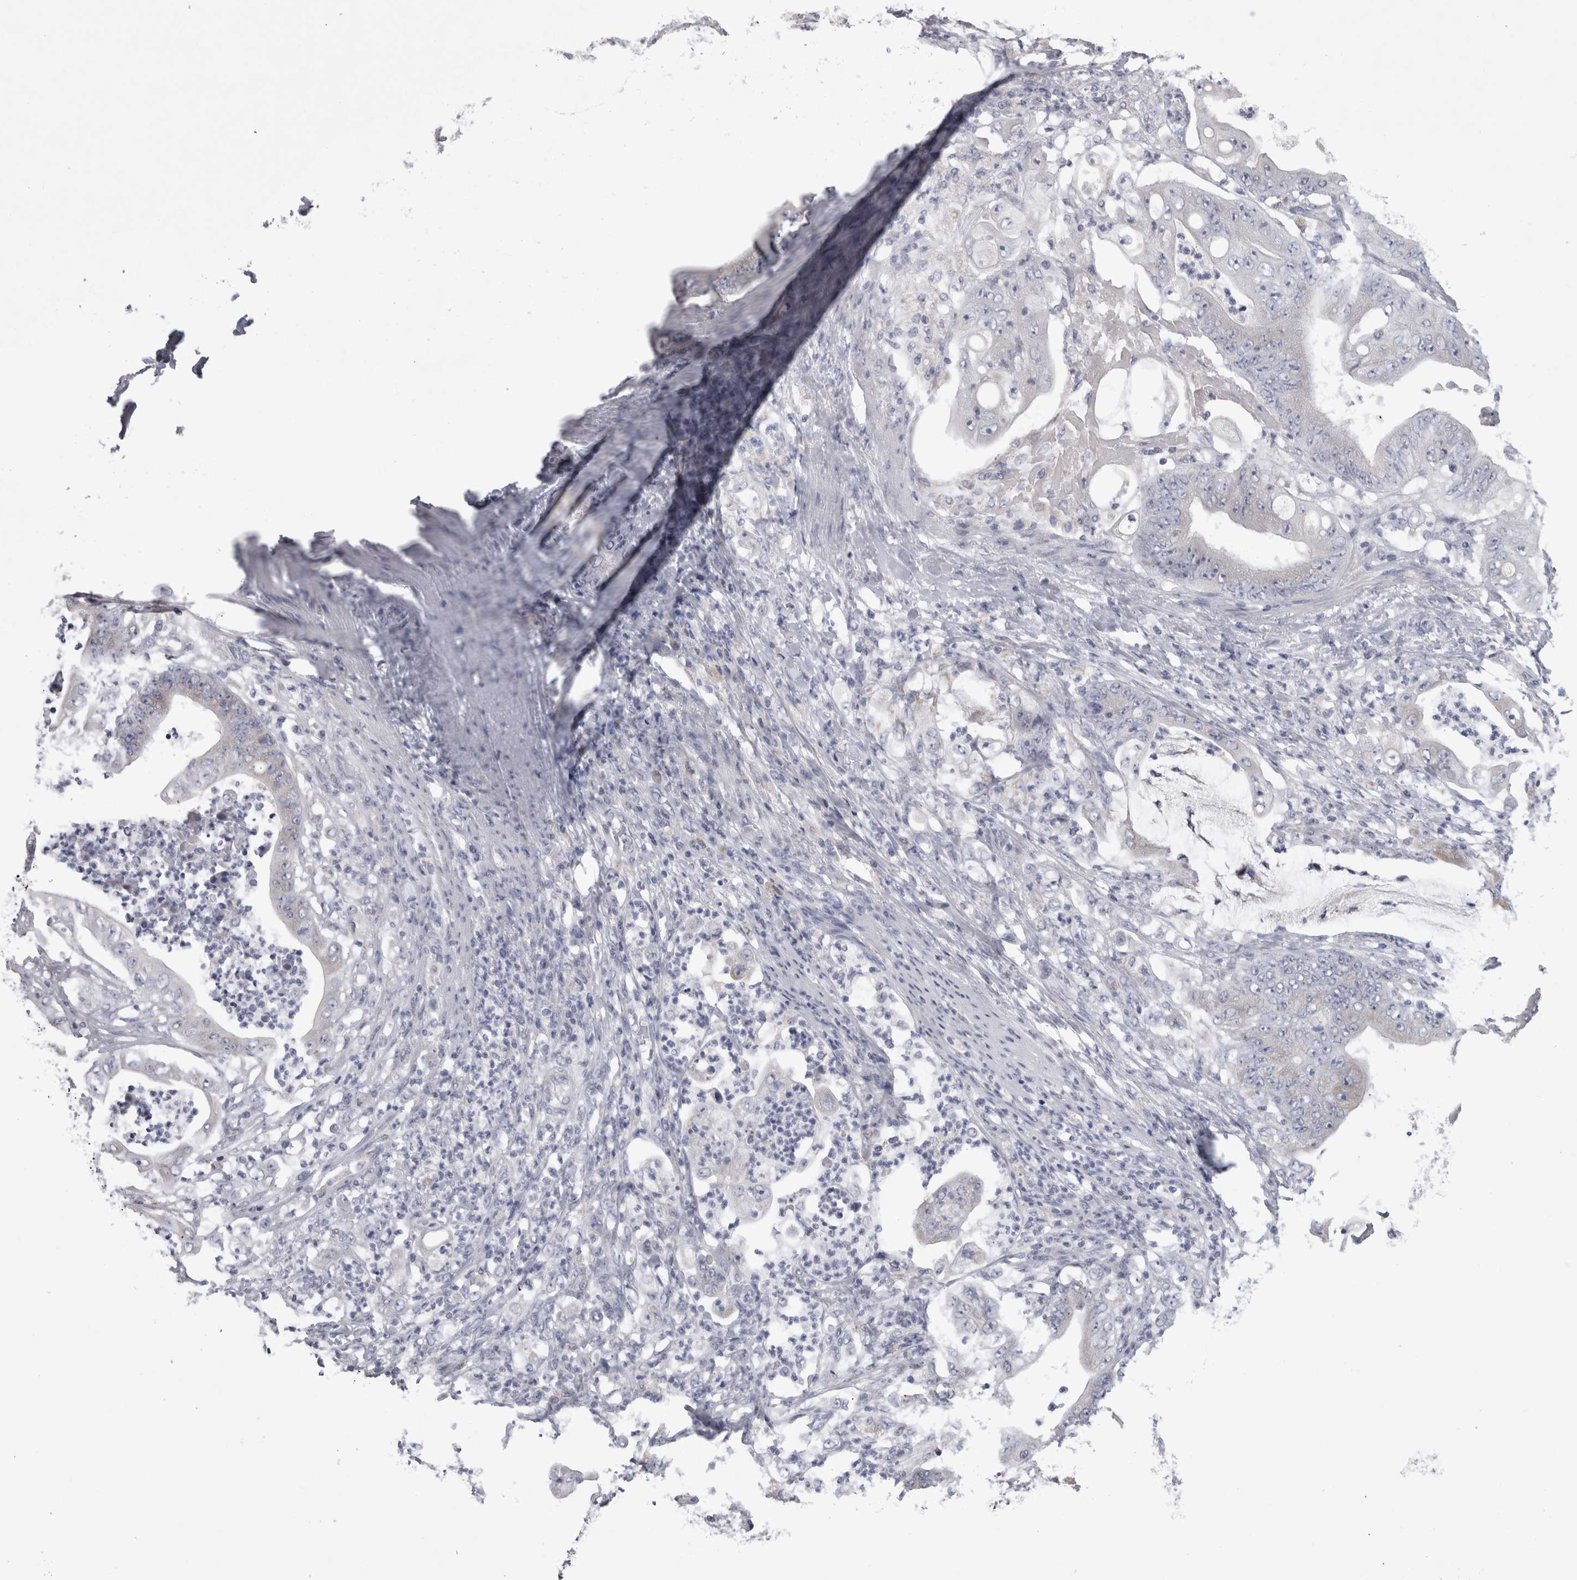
{"staining": {"intensity": "negative", "quantity": "none", "location": "none"}, "tissue": "stomach cancer", "cell_type": "Tumor cells", "image_type": "cancer", "snomed": [{"axis": "morphology", "description": "Adenocarcinoma, NOS"}, {"axis": "topography", "description": "Stomach"}], "caption": "The histopathology image reveals no significant expression in tumor cells of stomach cancer.", "gene": "DHRS4", "patient": {"sex": "female", "age": 73}}